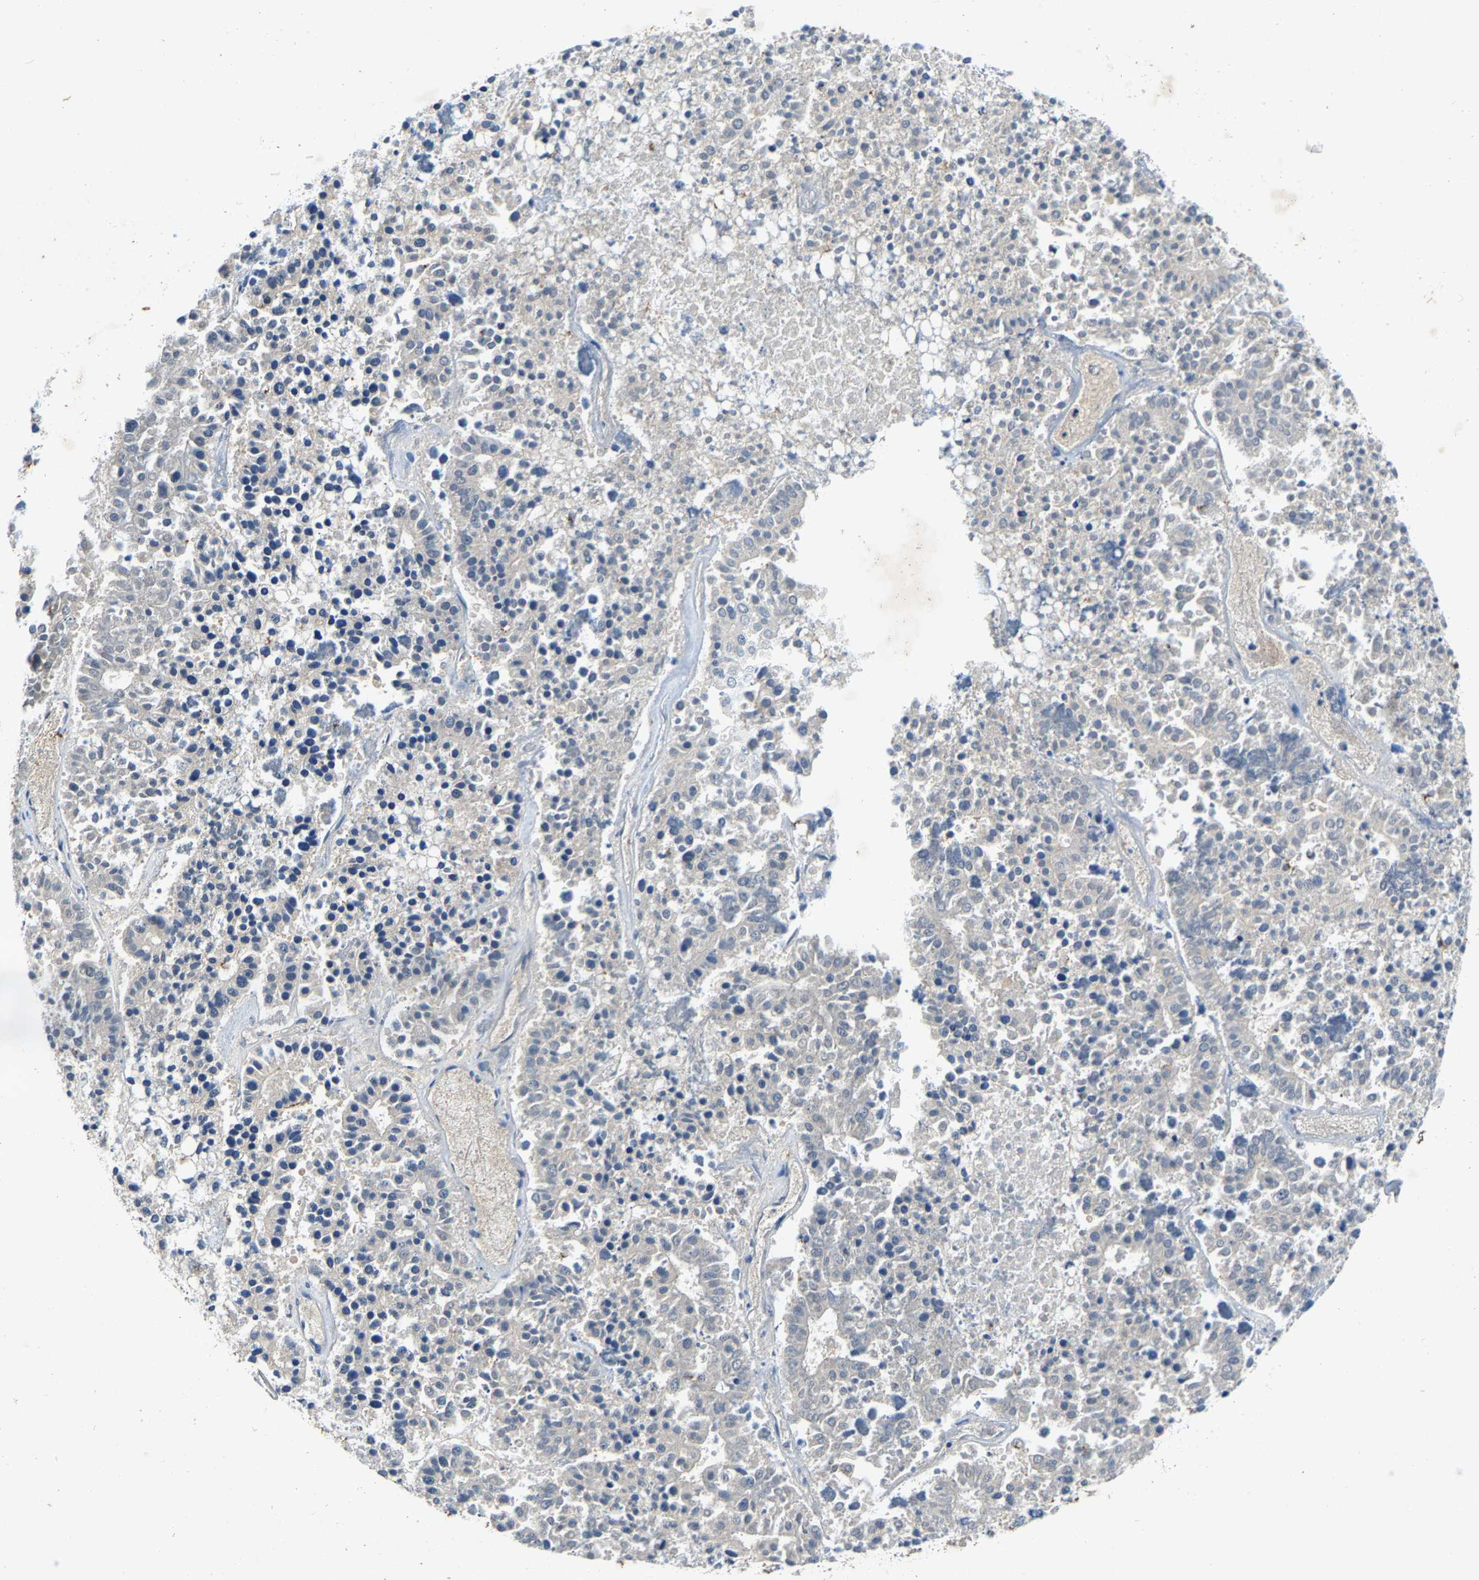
{"staining": {"intensity": "negative", "quantity": "none", "location": "none"}, "tissue": "pancreatic cancer", "cell_type": "Tumor cells", "image_type": "cancer", "snomed": [{"axis": "morphology", "description": "Adenocarcinoma, NOS"}, {"axis": "topography", "description": "Pancreas"}], "caption": "The histopathology image demonstrates no significant positivity in tumor cells of adenocarcinoma (pancreatic).", "gene": "SLC25A25", "patient": {"sex": "male", "age": 50}}